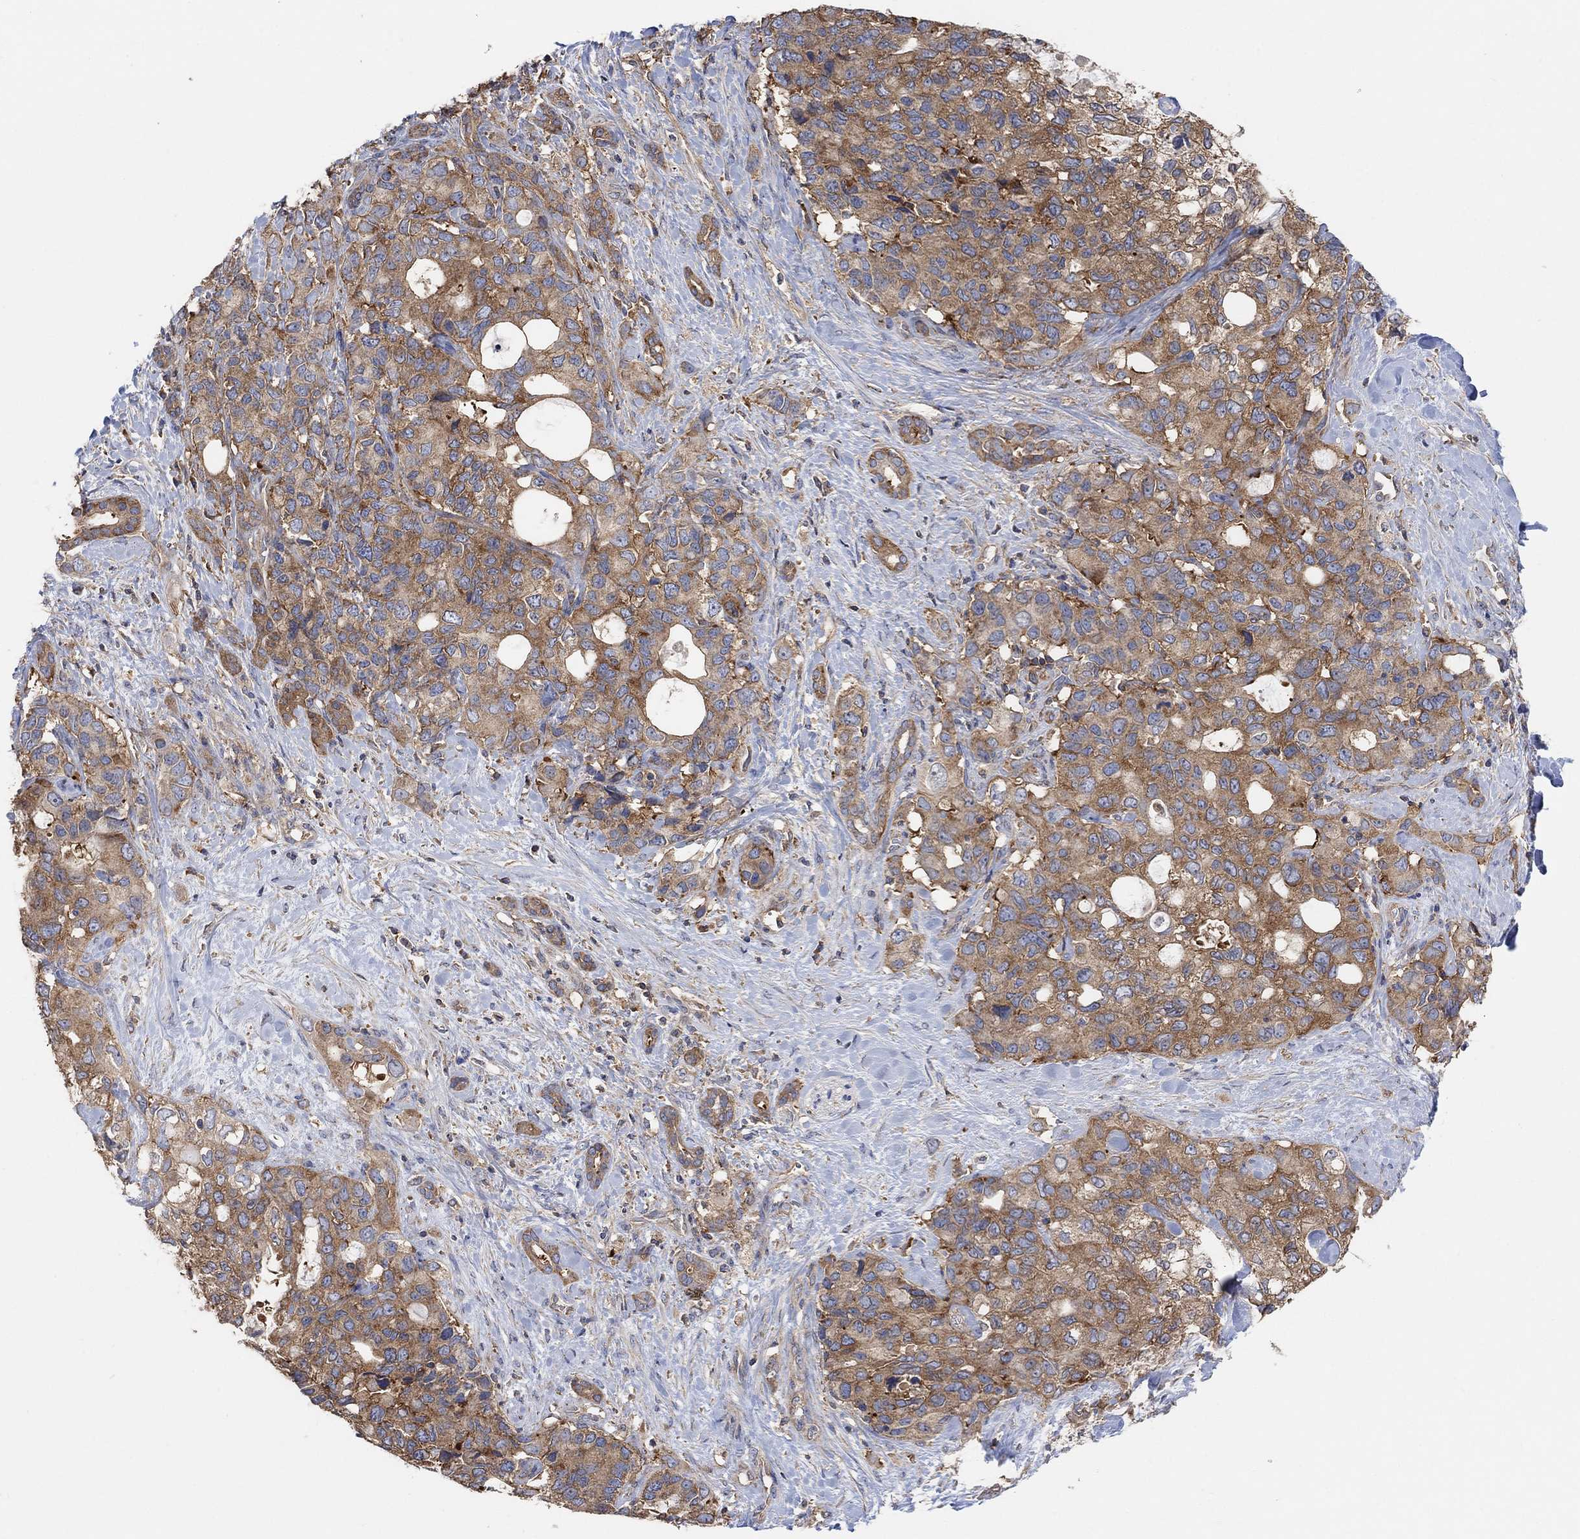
{"staining": {"intensity": "moderate", "quantity": "25%-75%", "location": "cytoplasmic/membranous"}, "tissue": "pancreatic cancer", "cell_type": "Tumor cells", "image_type": "cancer", "snomed": [{"axis": "morphology", "description": "Adenocarcinoma, NOS"}, {"axis": "topography", "description": "Pancreas"}], "caption": "Immunohistochemical staining of human pancreatic cancer (adenocarcinoma) exhibits medium levels of moderate cytoplasmic/membranous staining in about 25%-75% of tumor cells.", "gene": "BLOC1S3", "patient": {"sex": "female", "age": 56}}